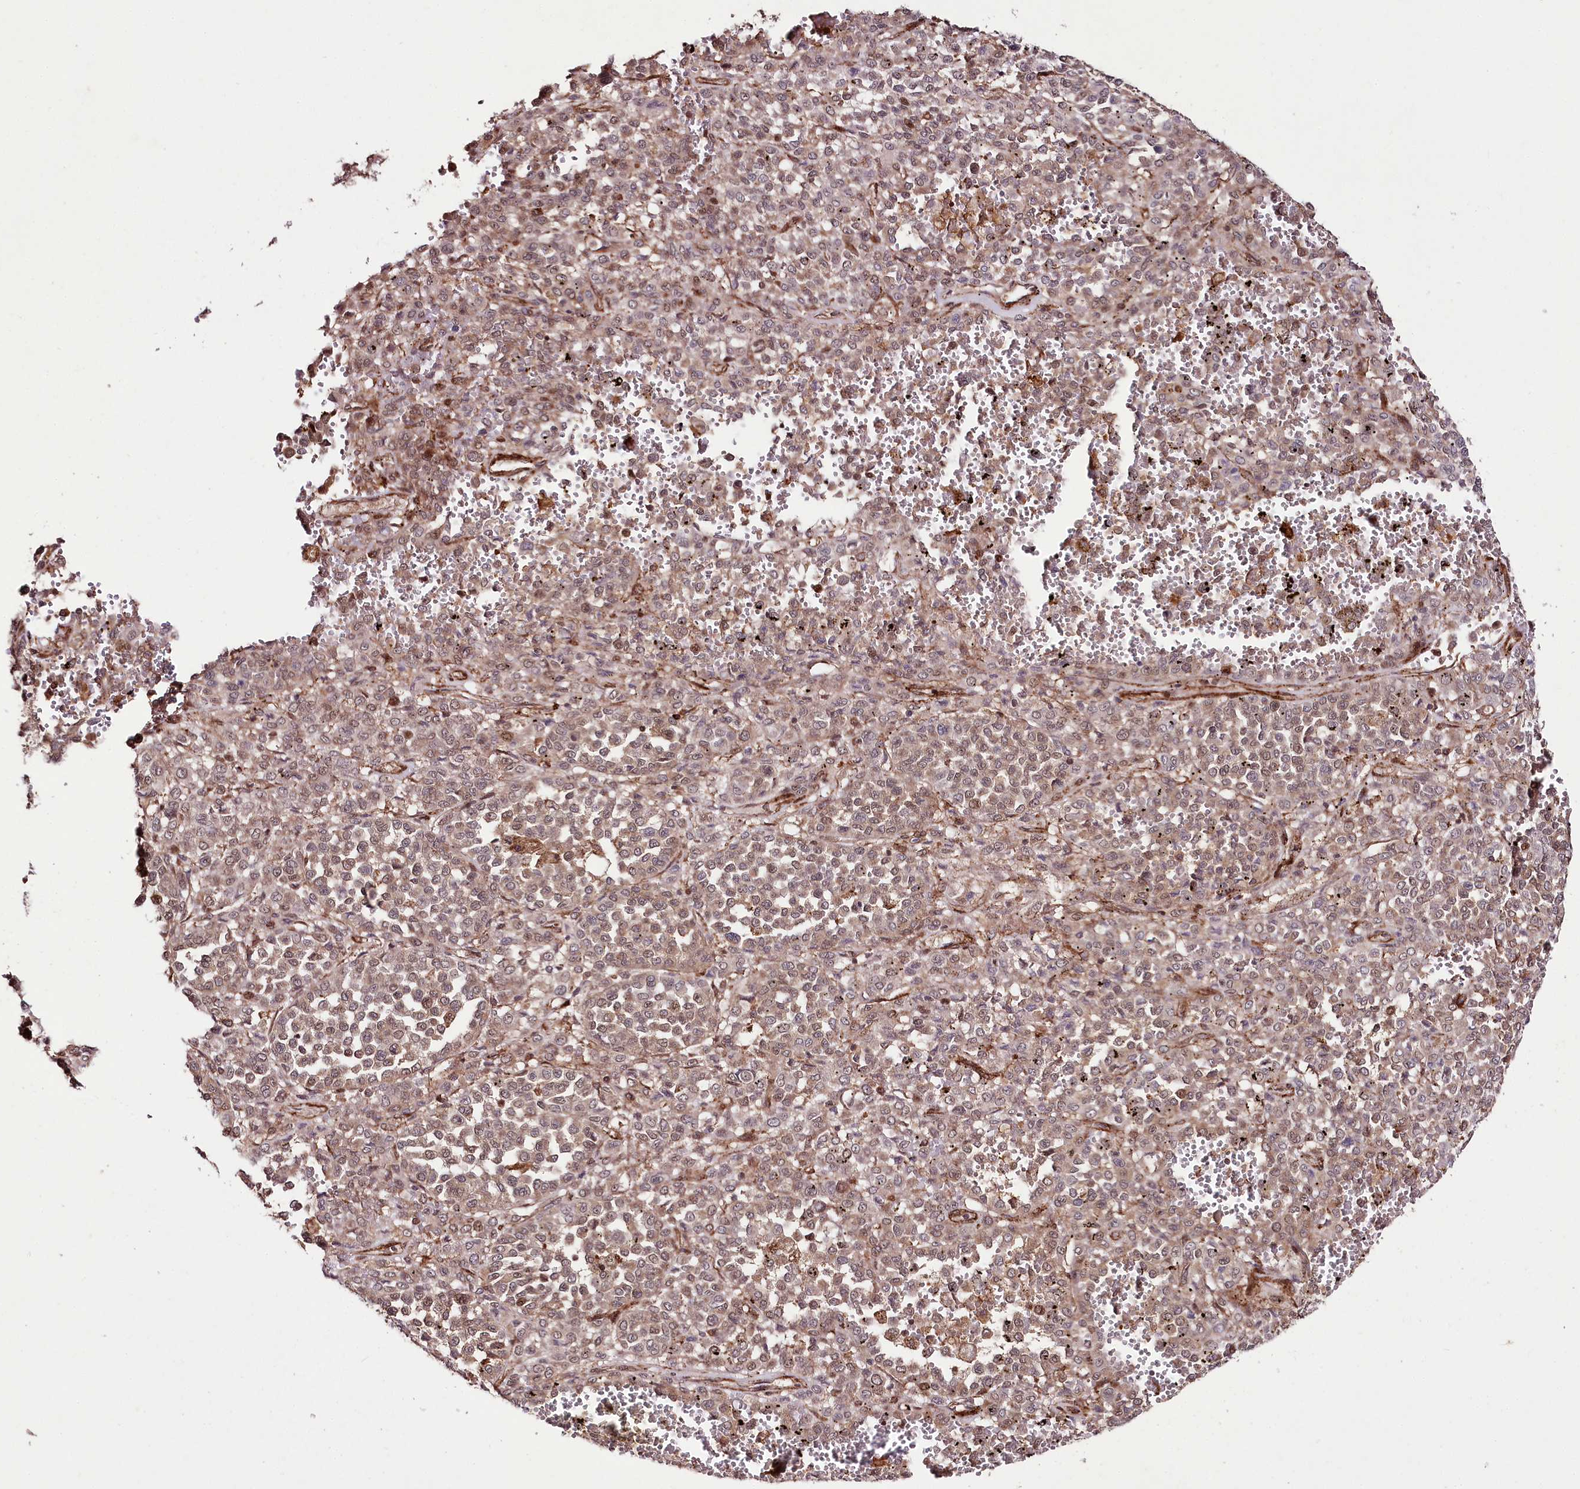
{"staining": {"intensity": "moderate", "quantity": "<25%", "location": "cytoplasmic/membranous,nuclear"}, "tissue": "melanoma", "cell_type": "Tumor cells", "image_type": "cancer", "snomed": [{"axis": "morphology", "description": "Malignant melanoma, Metastatic site"}, {"axis": "topography", "description": "Pancreas"}], "caption": "A photomicrograph of melanoma stained for a protein demonstrates moderate cytoplasmic/membranous and nuclear brown staining in tumor cells. The staining was performed using DAB, with brown indicating positive protein expression. Nuclei are stained blue with hematoxylin.", "gene": "PHLDB1", "patient": {"sex": "female", "age": 30}}